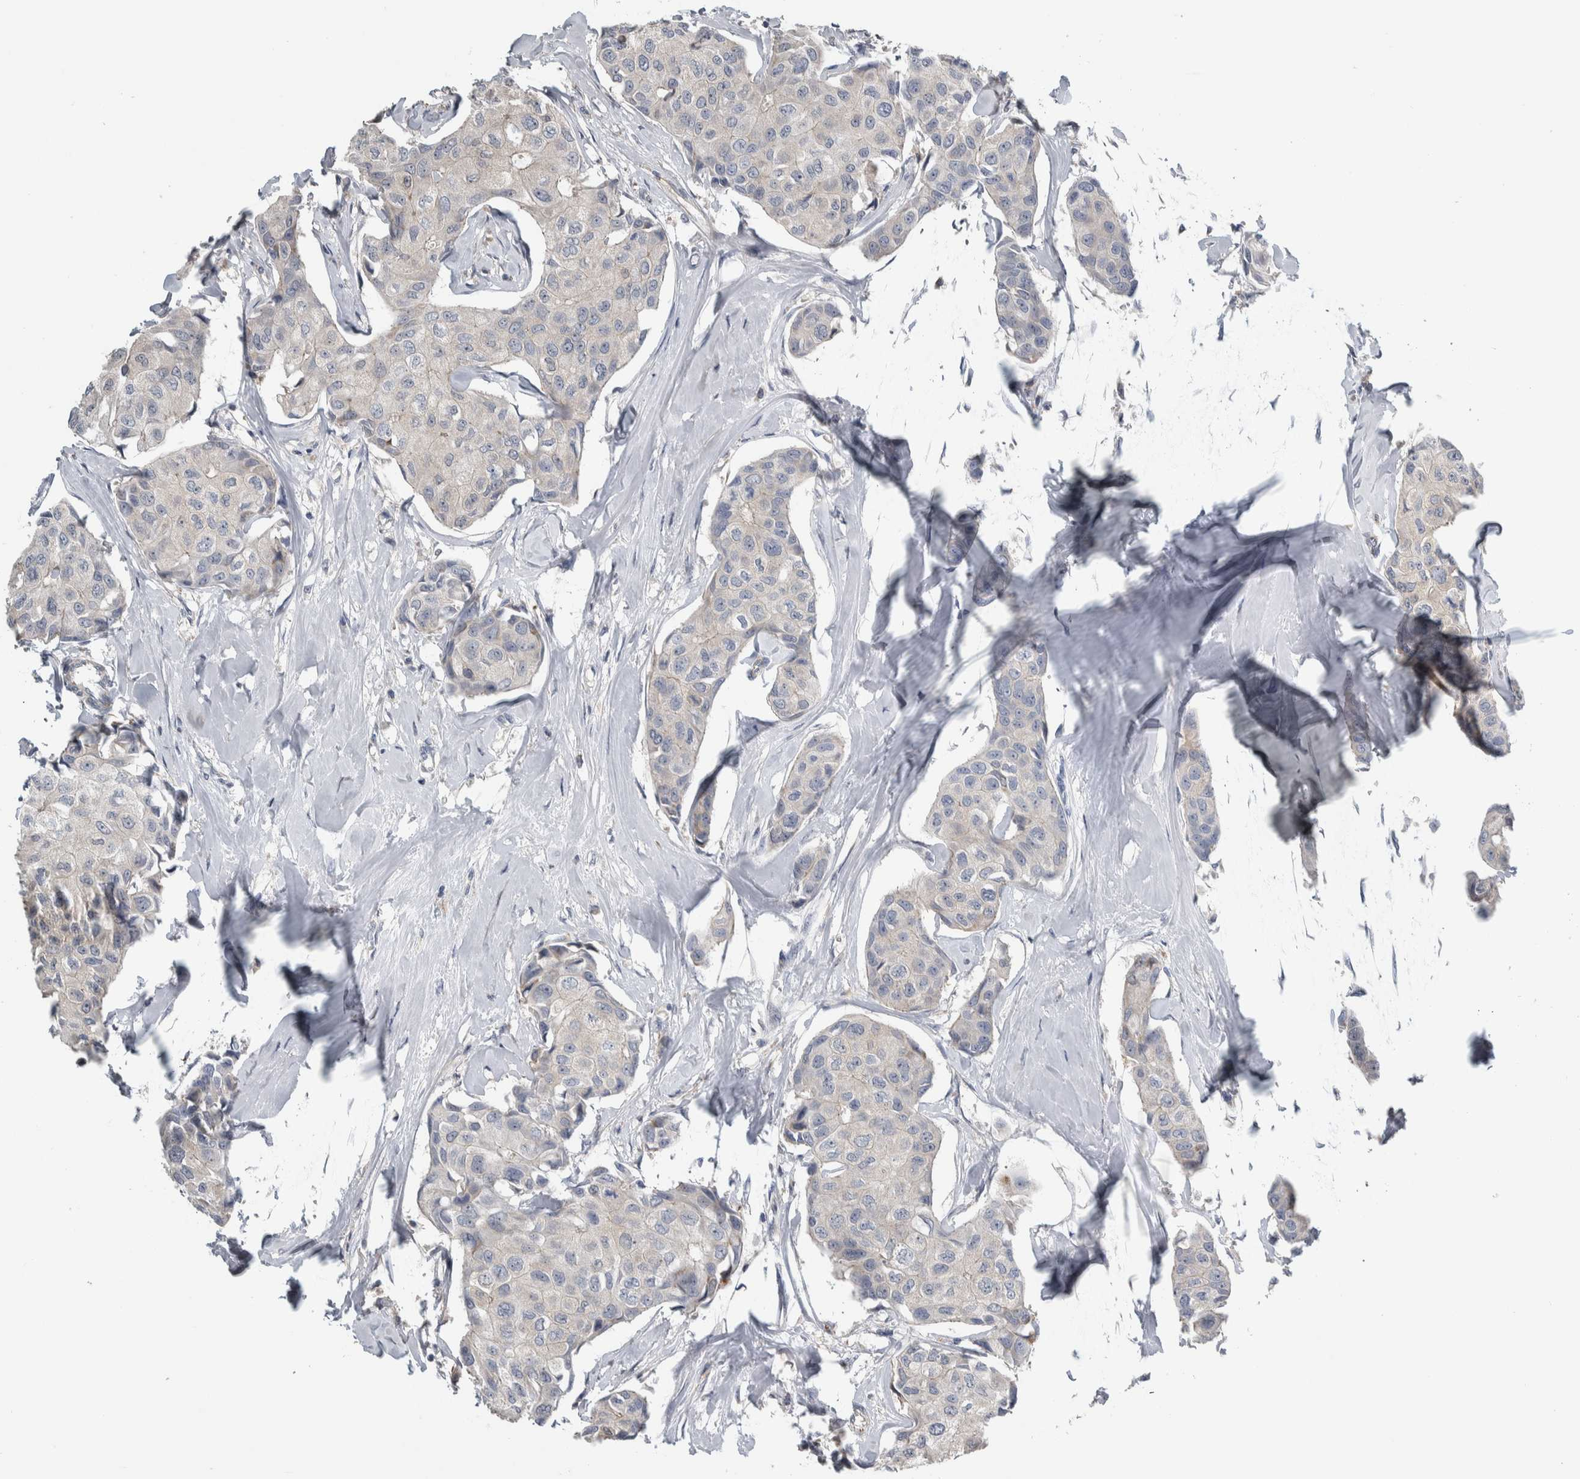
{"staining": {"intensity": "negative", "quantity": "none", "location": "none"}, "tissue": "breast cancer", "cell_type": "Tumor cells", "image_type": "cancer", "snomed": [{"axis": "morphology", "description": "Duct carcinoma"}, {"axis": "topography", "description": "Breast"}], "caption": "Tumor cells show no significant protein staining in breast cancer. (DAB IHC with hematoxylin counter stain).", "gene": "NT5C2", "patient": {"sex": "female", "age": 80}}